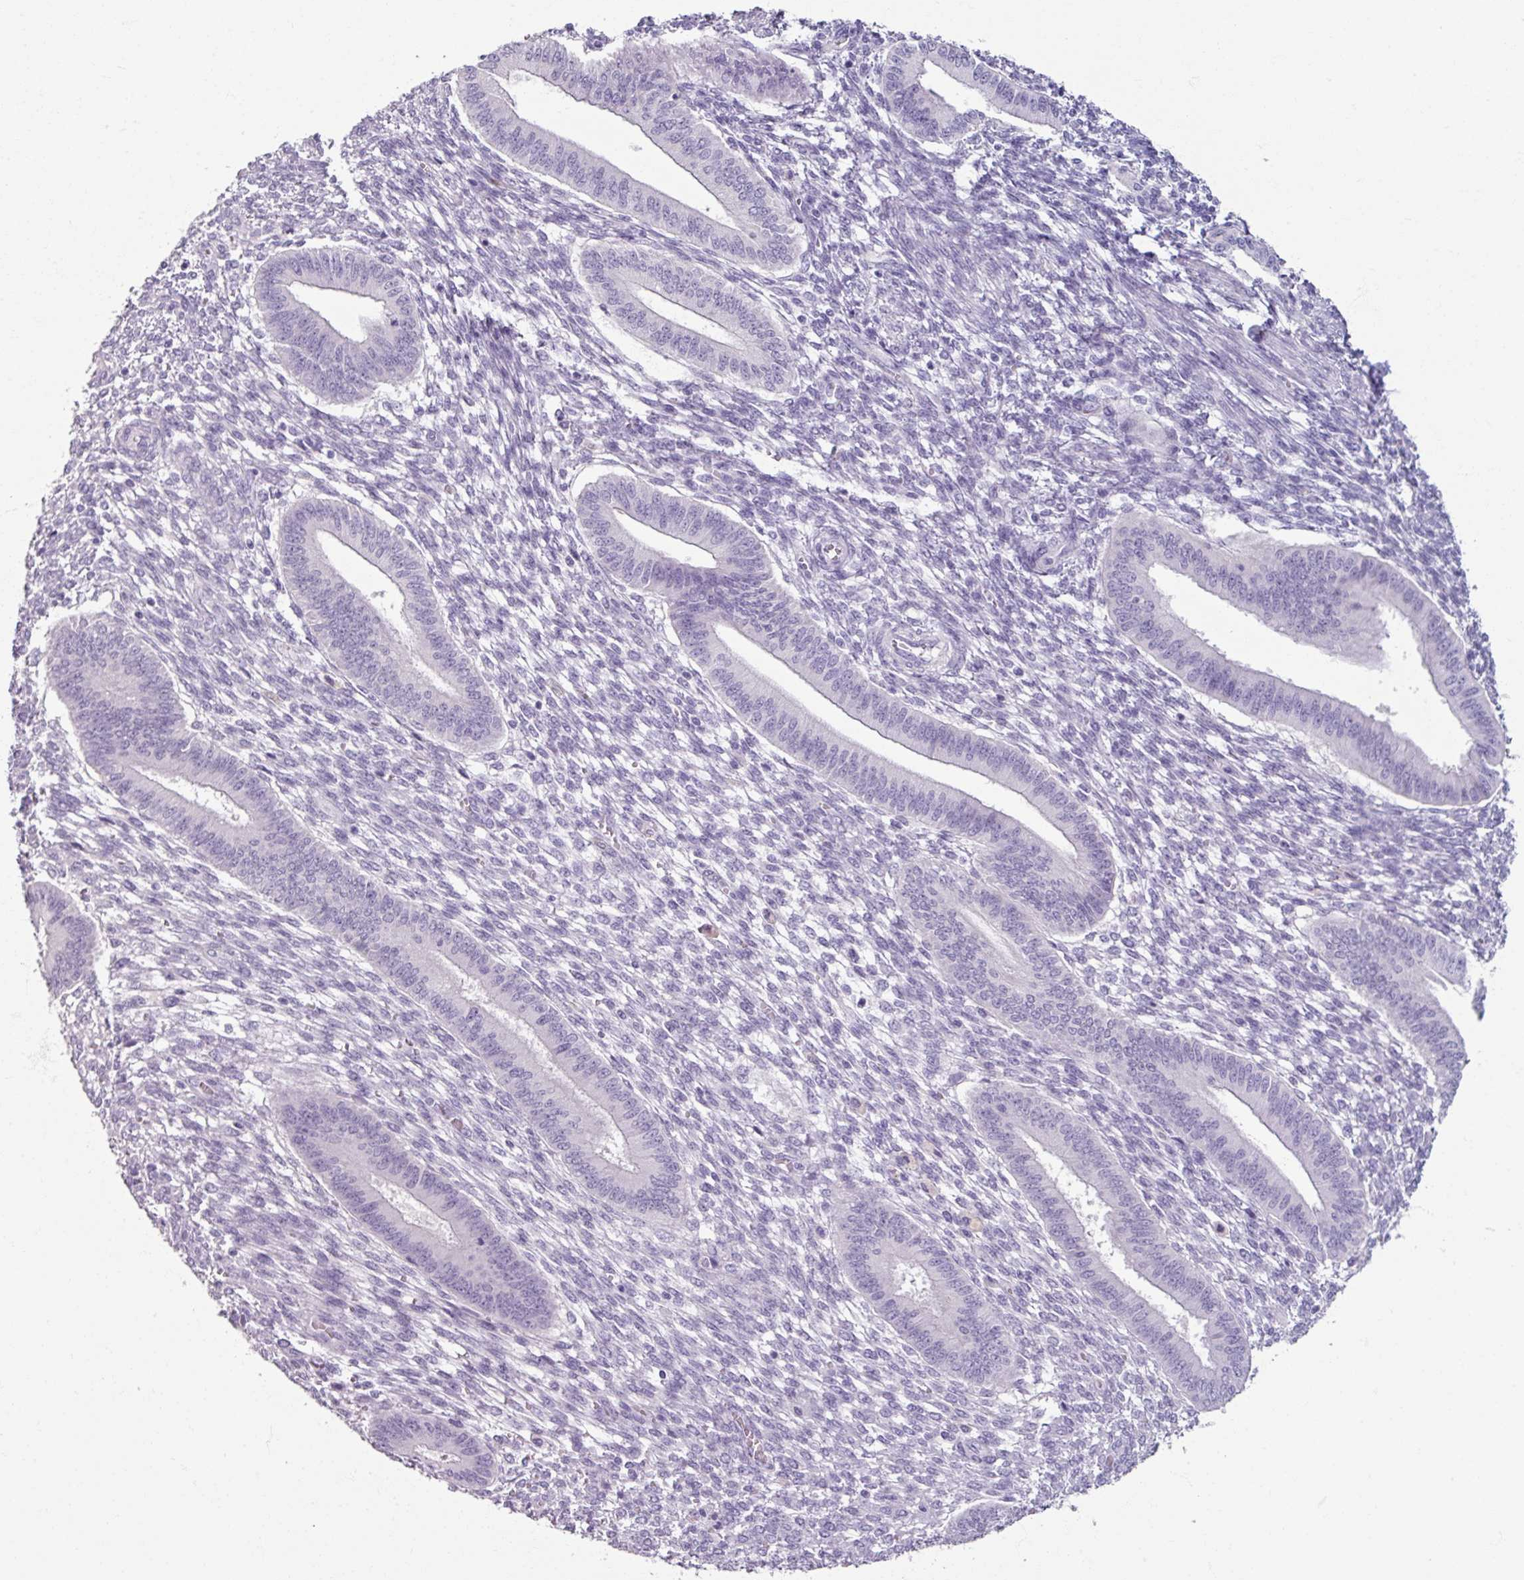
{"staining": {"intensity": "negative", "quantity": "none", "location": "none"}, "tissue": "endometrium", "cell_type": "Cells in endometrial stroma", "image_type": "normal", "snomed": [{"axis": "morphology", "description": "Normal tissue, NOS"}, {"axis": "topography", "description": "Endometrium"}], "caption": "IHC of unremarkable human endometrium demonstrates no positivity in cells in endometrial stroma. (DAB (3,3'-diaminobenzidine) immunohistochemistry visualized using brightfield microscopy, high magnification).", "gene": "SLC27A5", "patient": {"sex": "female", "age": 36}}